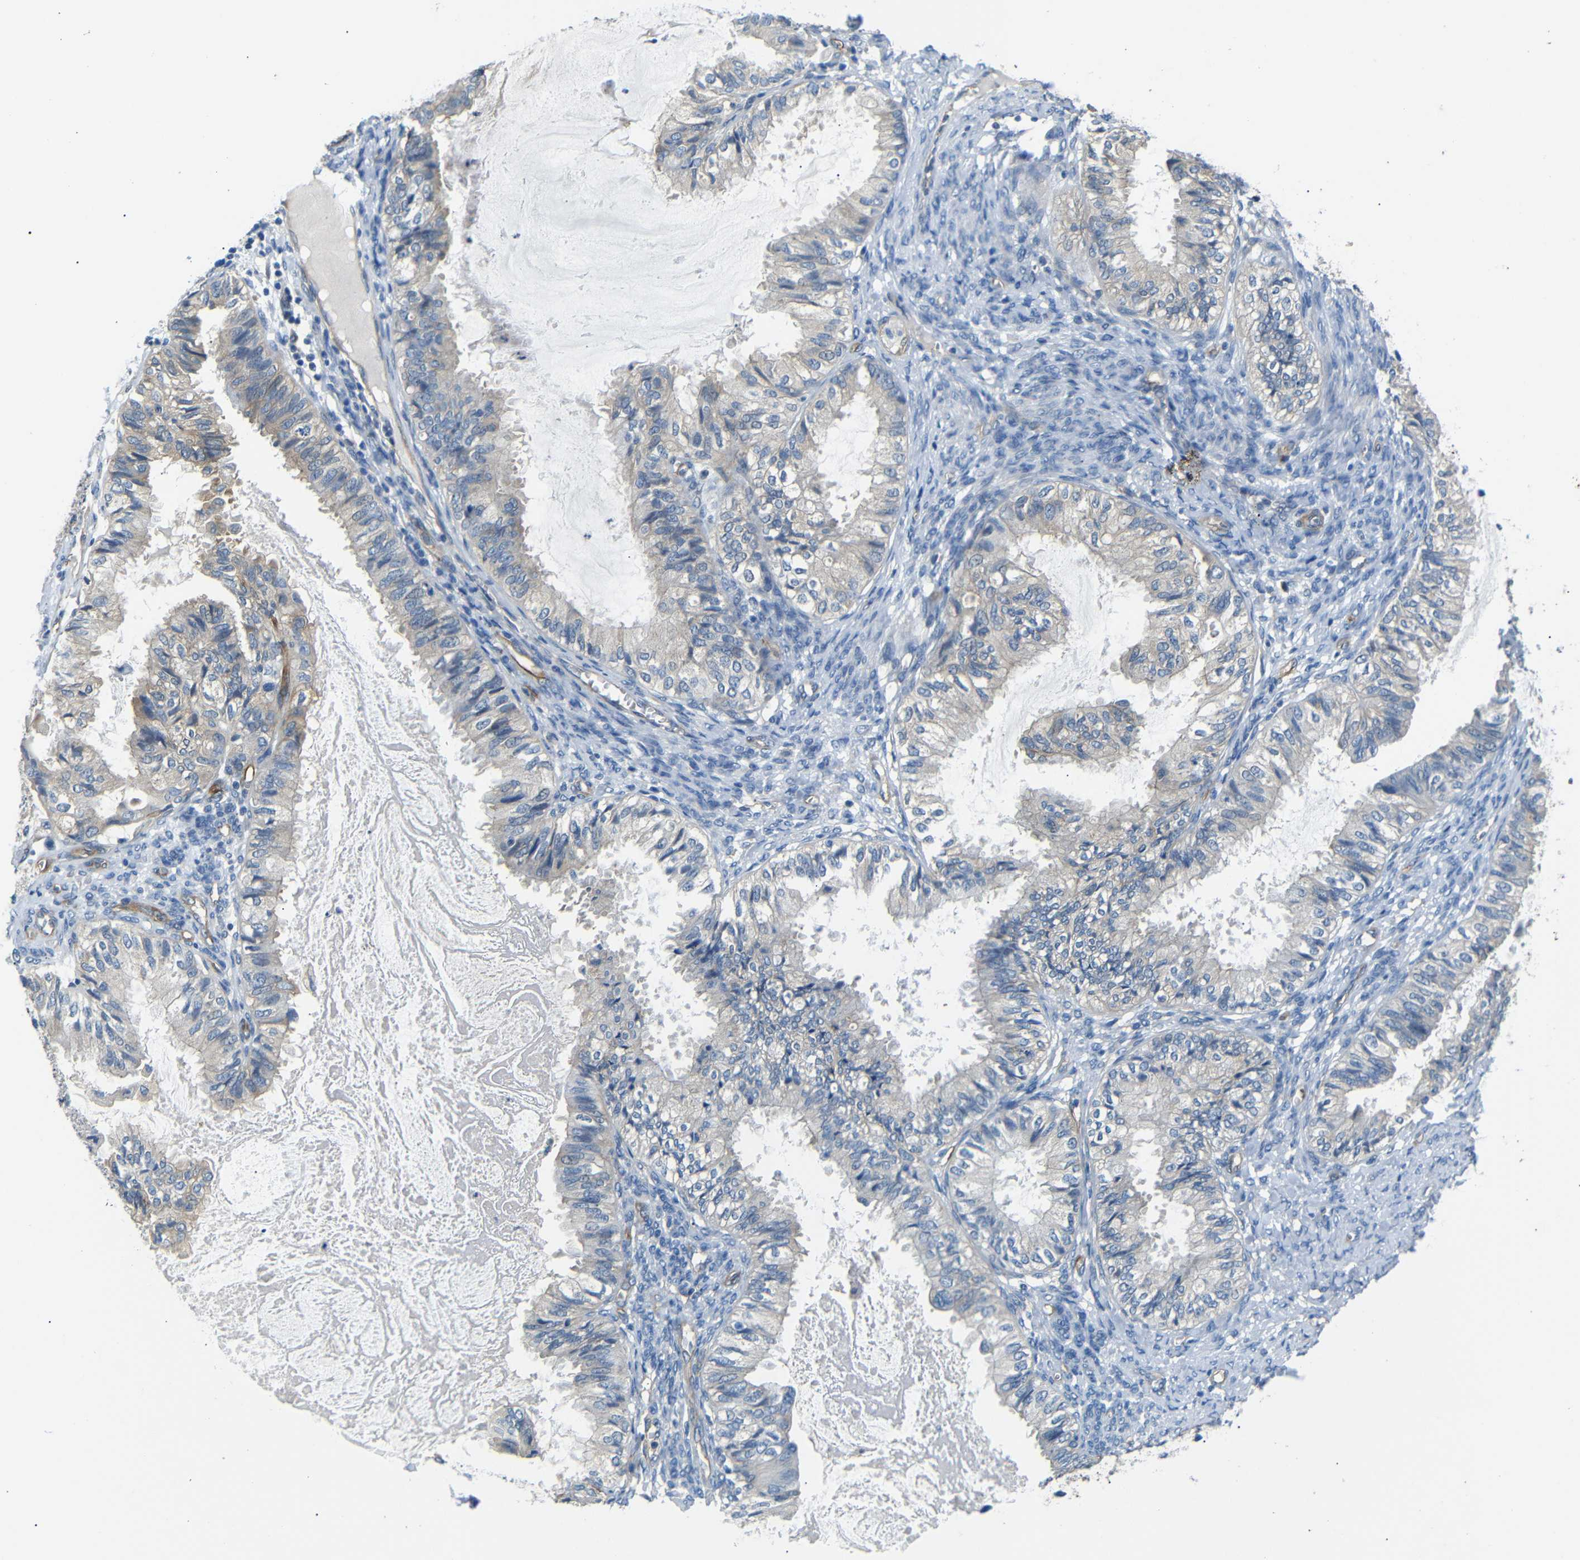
{"staining": {"intensity": "negative", "quantity": "none", "location": "none"}, "tissue": "cervical cancer", "cell_type": "Tumor cells", "image_type": "cancer", "snomed": [{"axis": "morphology", "description": "Normal tissue, NOS"}, {"axis": "morphology", "description": "Adenocarcinoma, NOS"}, {"axis": "topography", "description": "Cervix"}, {"axis": "topography", "description": "Endometrium"}], "caption": "Human cervical adenocarcinoma stained for a protein using immunohistochemistry shows no staining in tumor cells.", "gene": "MYO1B", "patient": {"sex": "female", "age": 86}}